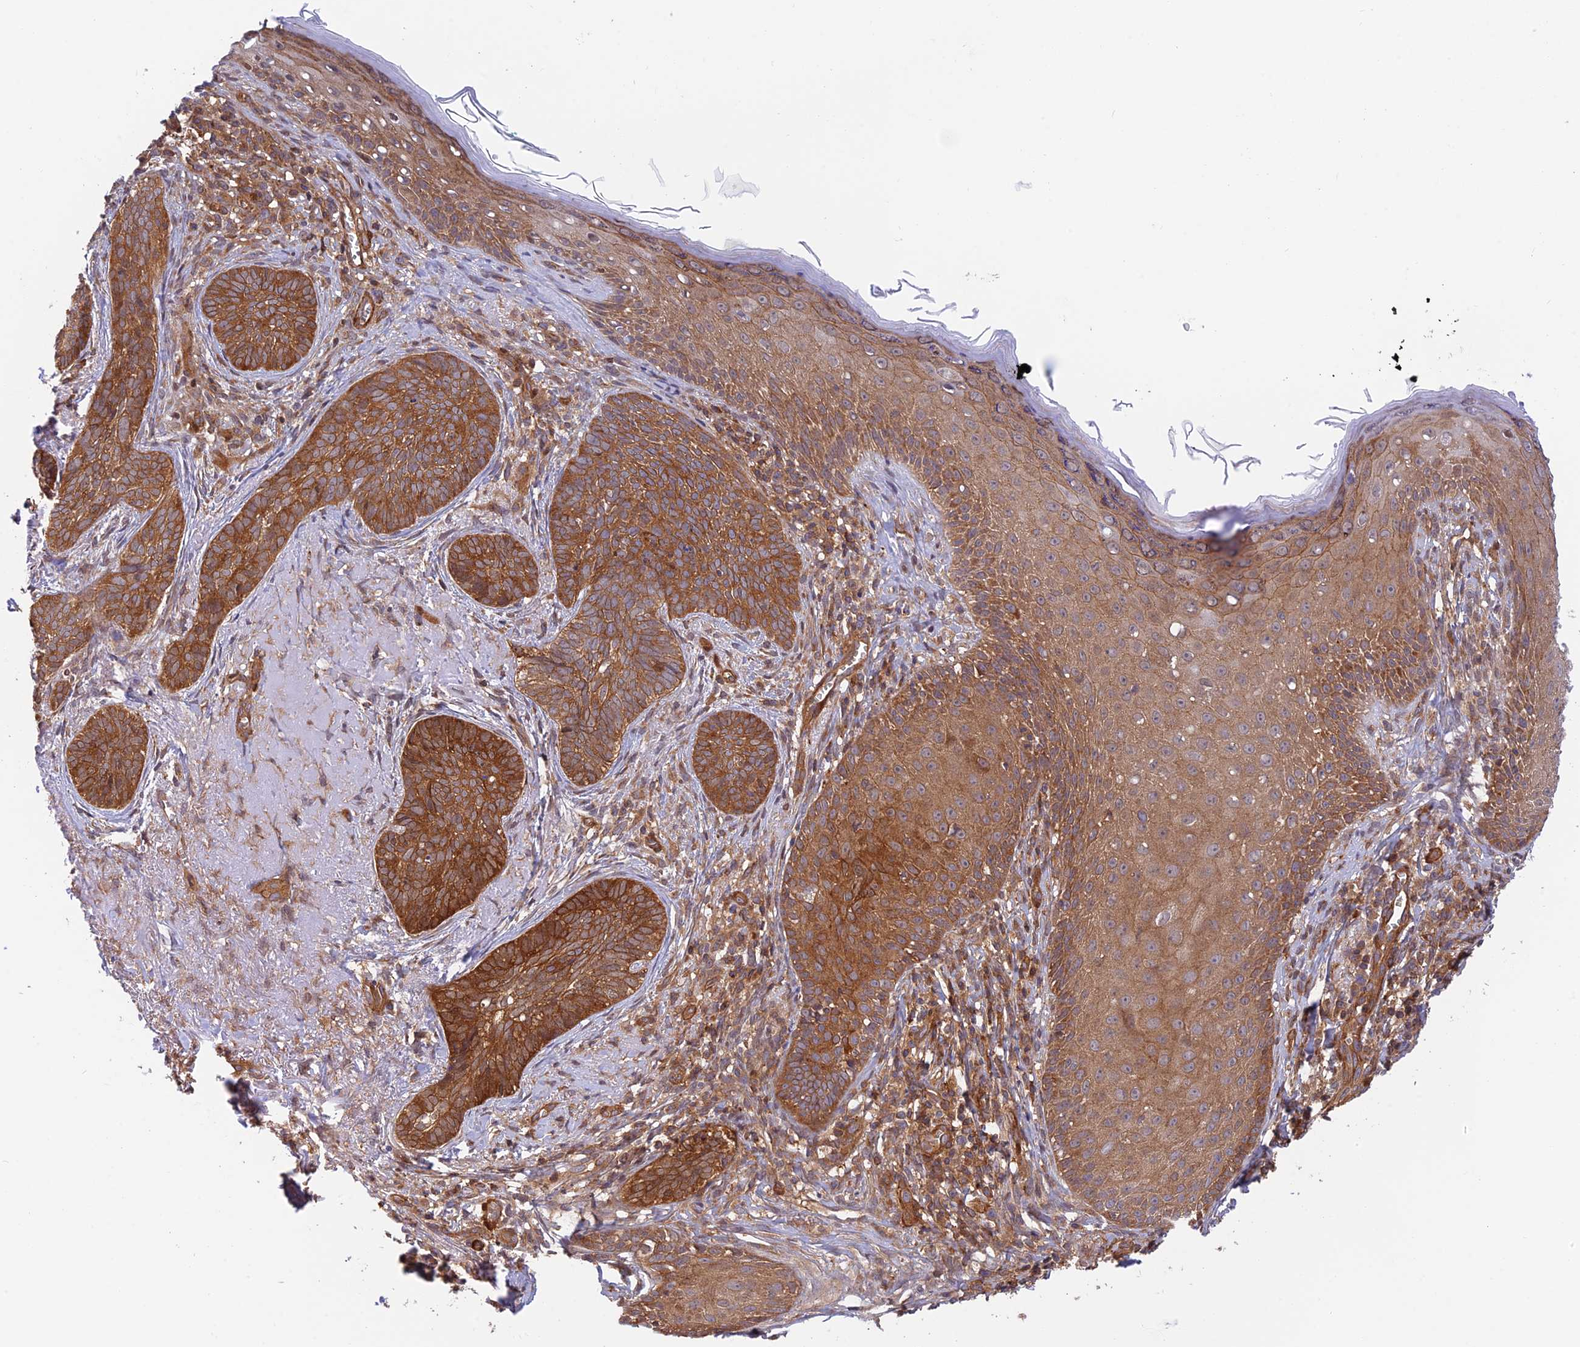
{"staining": {"intensity": "strong", "quantity": ">75%", "location": "cytoplasmic/membranous"}, "tissue": "skin cancer", "cell_type": "Tumor cells", "image_type": "cancer", "snomed": [{"axis": "morphology", "description": "Basal cell carcinoma"}, {"axis": "topography", "description": "Skin"}], "caption": "About >75% of tumor cells in human skin cancer reveal strong cytoplasmic/membranous protein expression as visualized by brown immunohistochemical staining.", "gene": "EVI5L", "patient": {"sex": "female", "age": 76}}